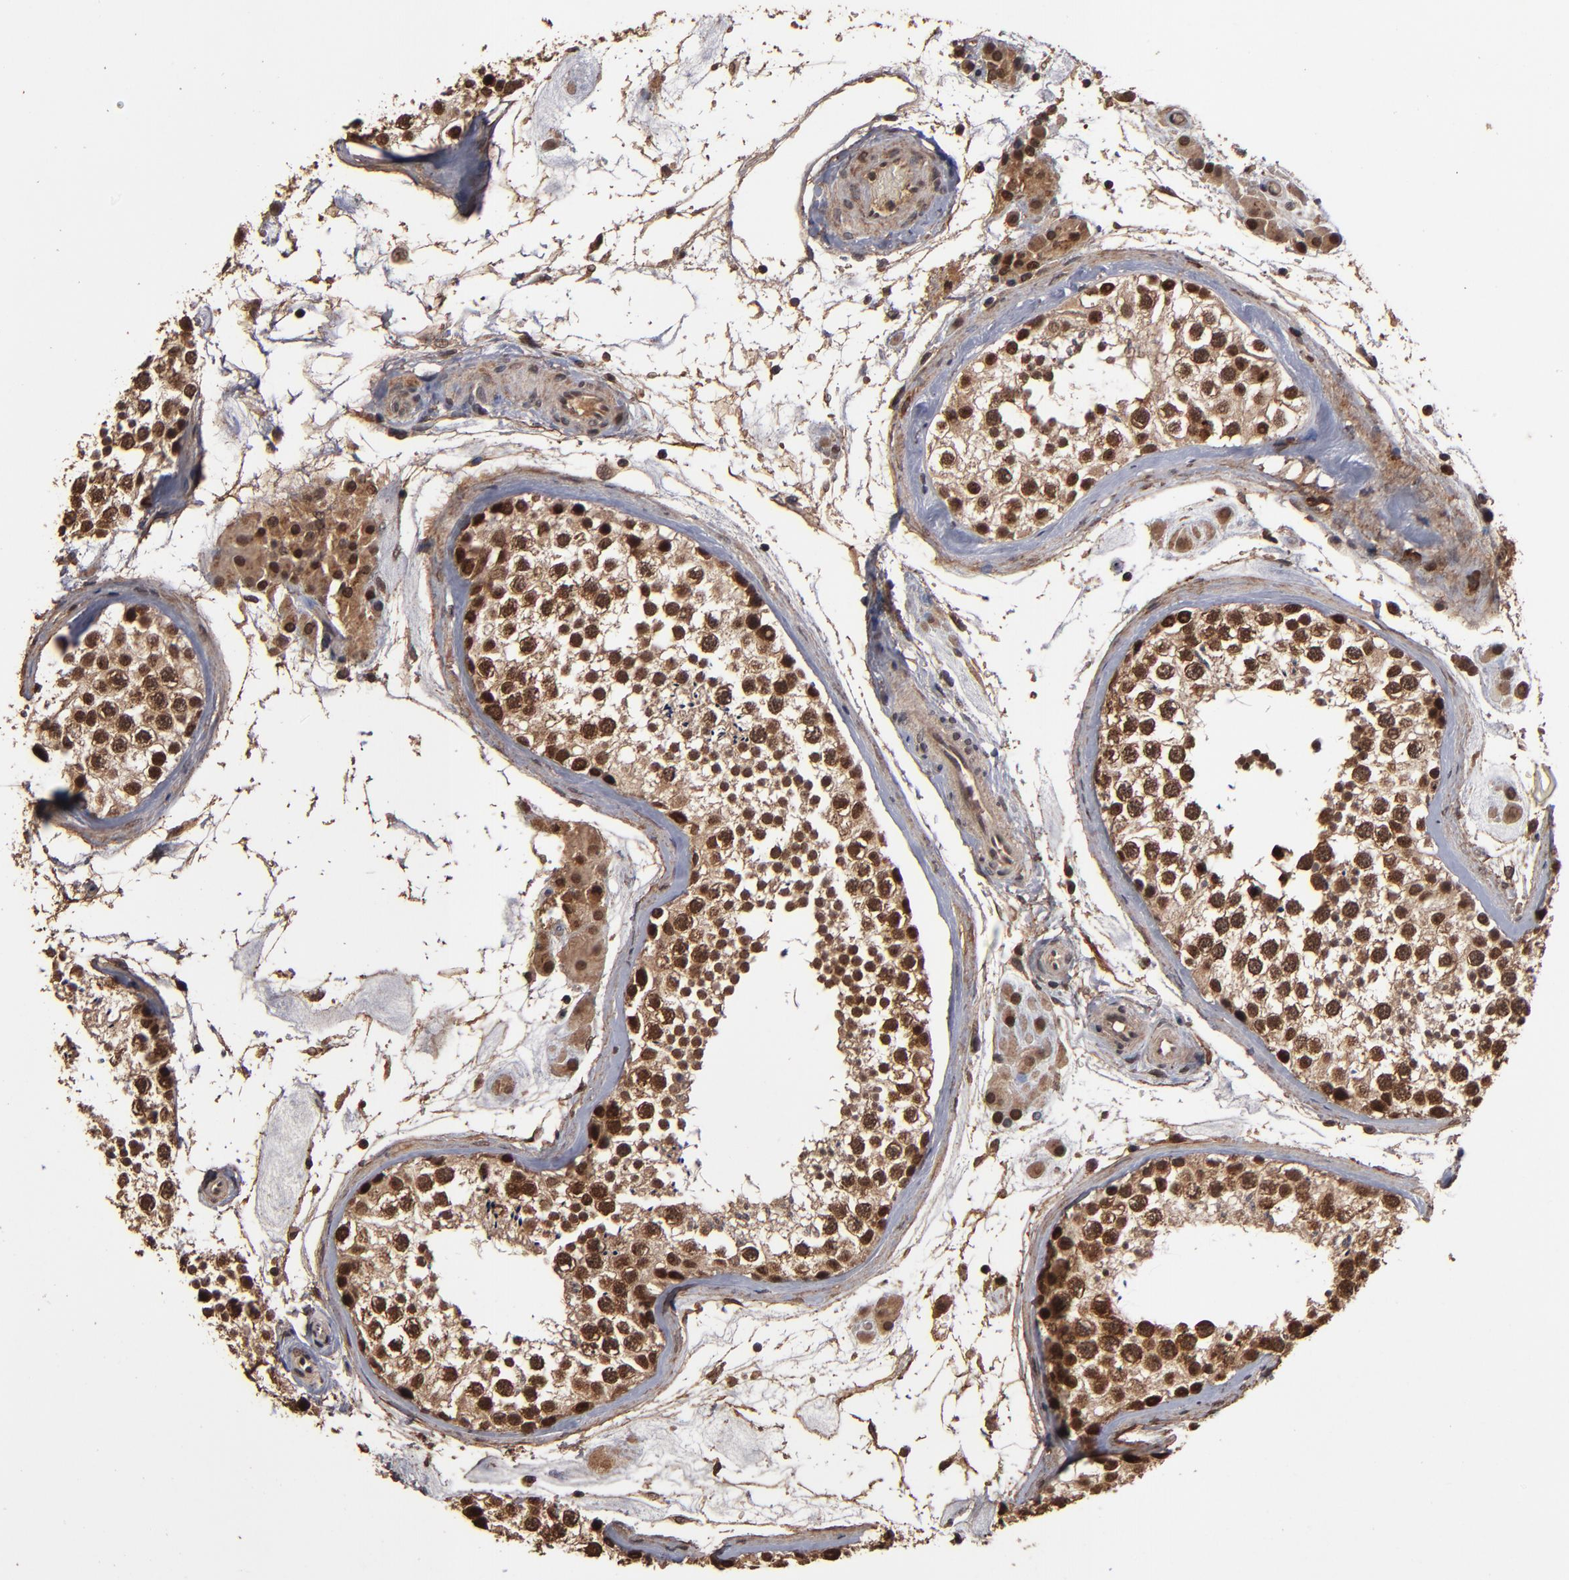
{"staining": {"intensity": "moderate", "quantity": ">75%", "location": "cytoplasmic/membranous,nuclear"}, "tissue": "testis", "cell_type": "Cells in seminiferous ducts", "image_type": "normal", "snomed": [{"axis": "morphology", "description": "Normal tissue, NOS"}, {"axis": "topography", "description": "Testis"}], "caption": "About >75% of cells in seminiferous ducts in benign testis show moderate cytoplasmic/membranous,nuclear protein positivity as visualized by brown immunohistochemical staining.", "gene": "NXF2B", "patient": {"sex": "male", "age": 46}}